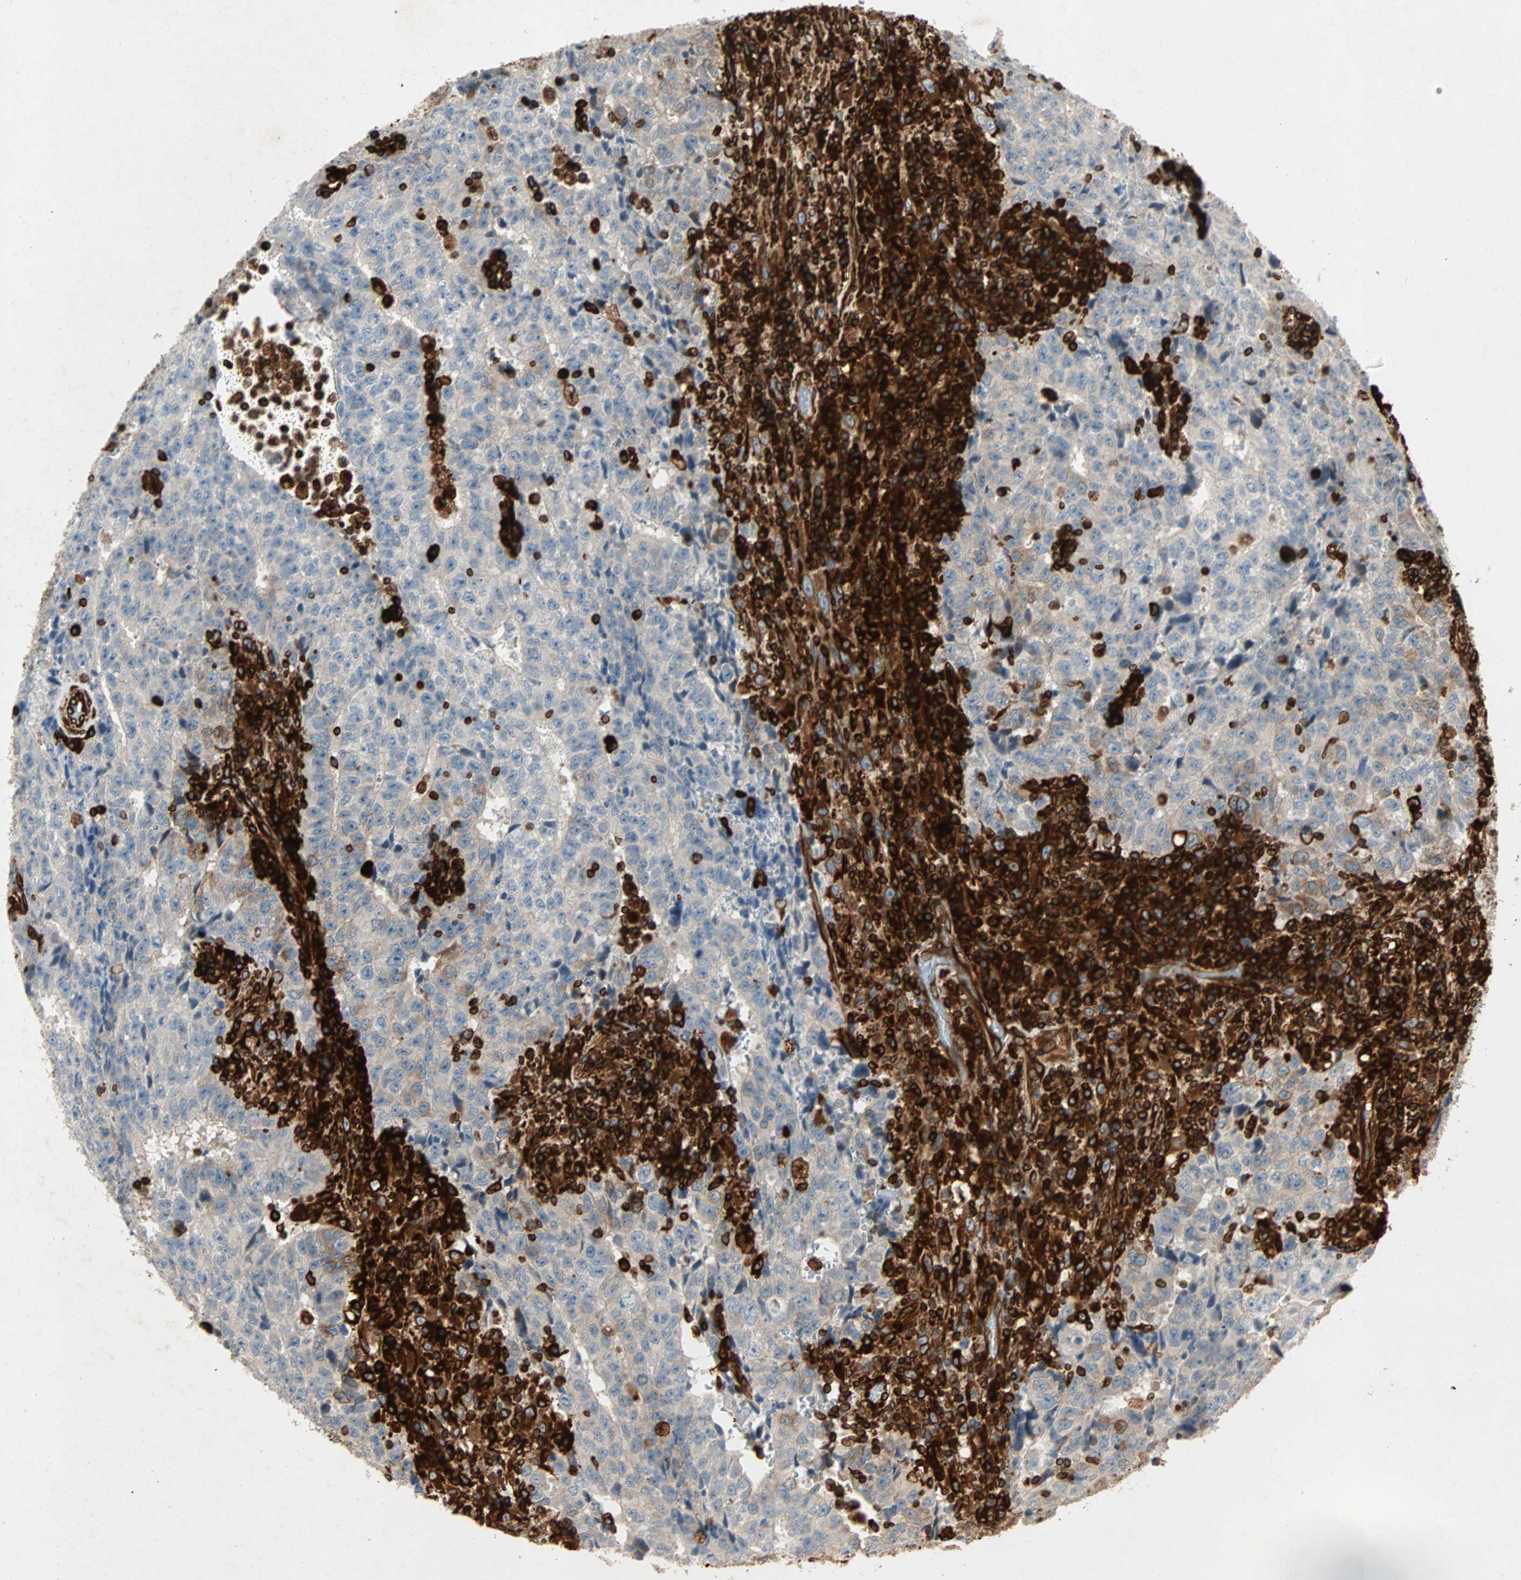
{"staining": {"intensity": "weak", "quantity": "25%-75%", "location": "cytoplasmic/membranous"}, "tissue": "testis cancer", "cell_type": "Tumor cells", "image_type": "cancer", "snomed": [{"axis": "morphology", "description": "Necrosis, NOS"}, {"axis": "morphology", "description": "Carcinoma, Embryonal, NOS"}, {"axis": "topography", "description": "Testis"}], "caption": "Brown immunohistochemical staining in testis cancer exhibits weak cytoplasmic/membranous expression in about 25%-75% of tumor cells.", "gene": "TAPBP", "patient": {"sex": "male", "age": 19}}